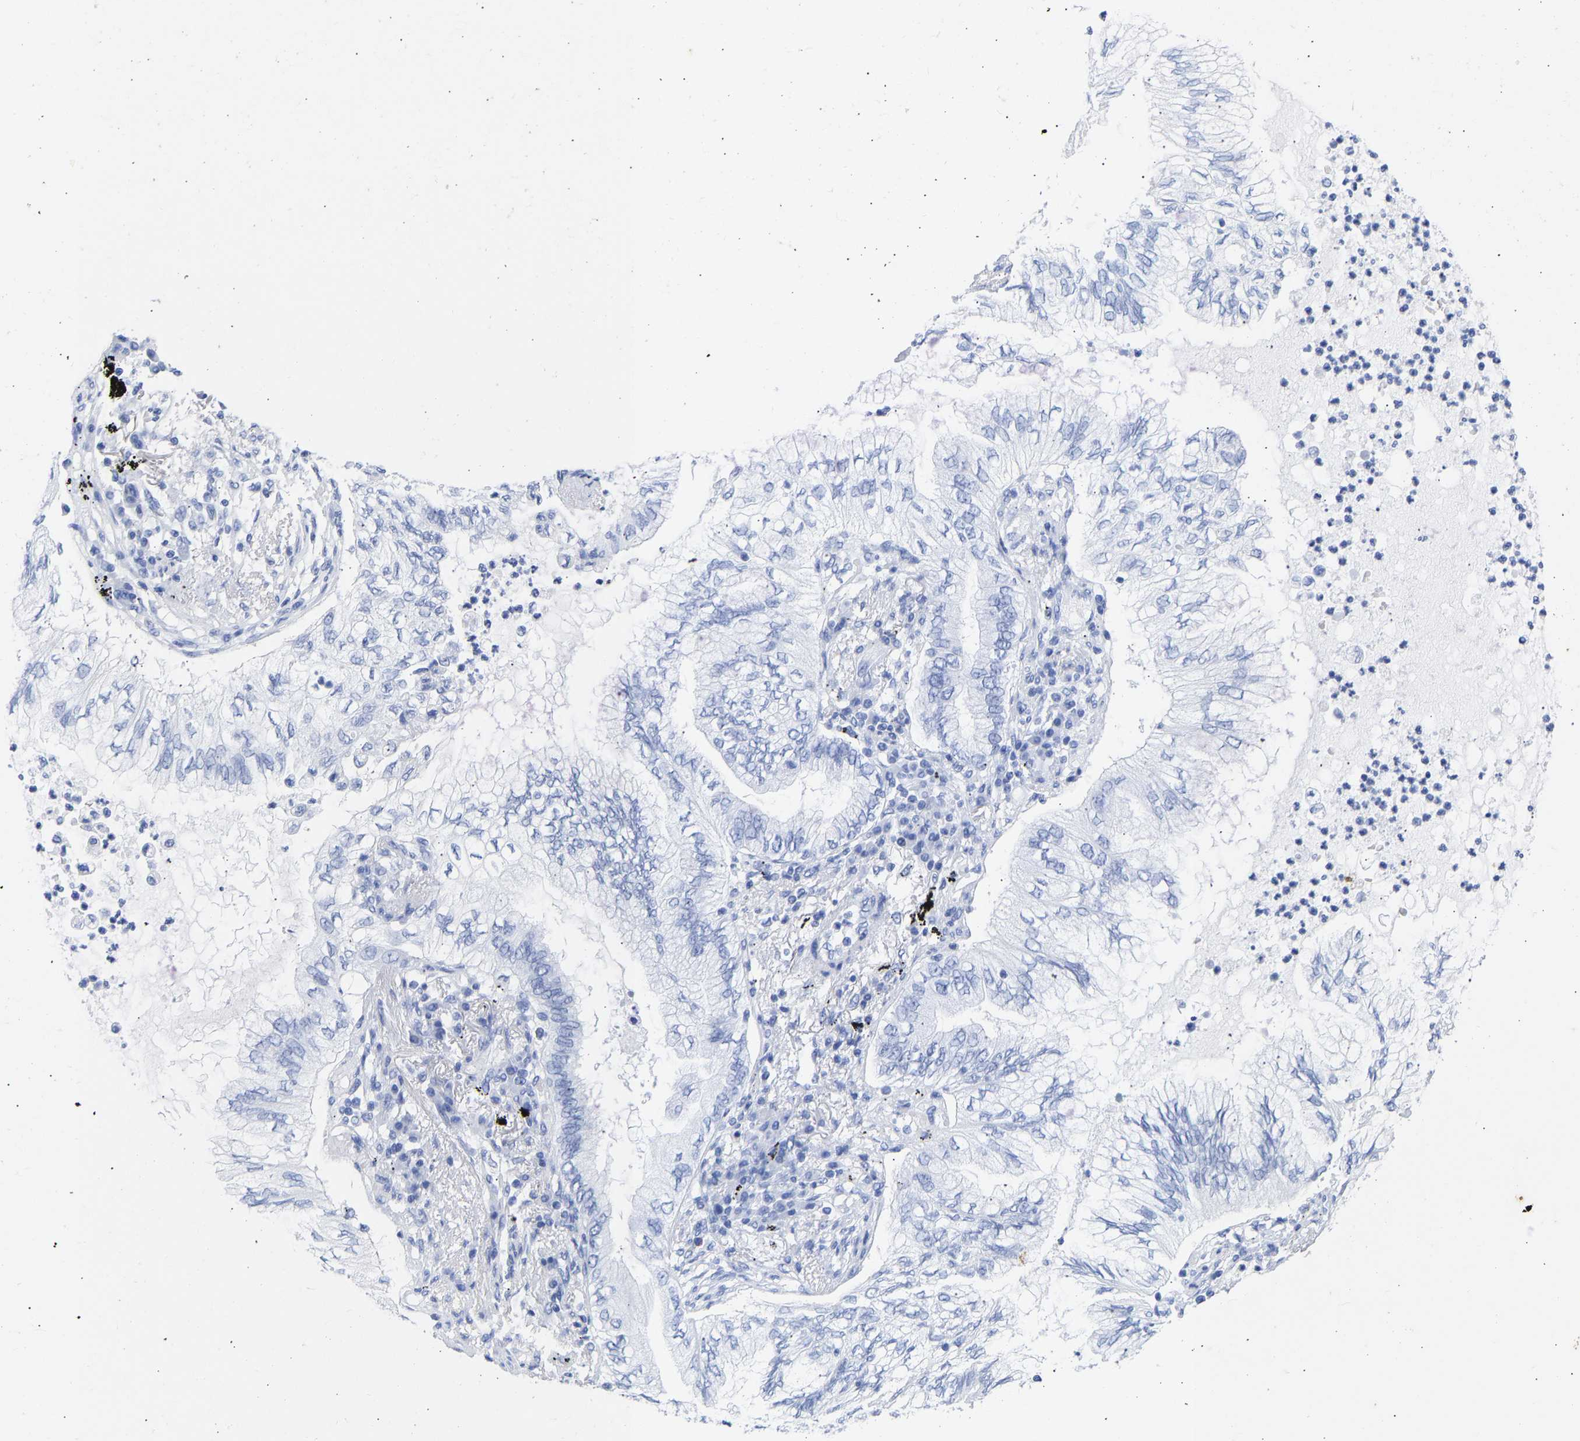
{"staining": {"intensity": "negative", "quantity": "none", "location": "none"}, "tissue": "lung cancer", "cell_type": "Tumor cells", "image_type": "cancer", "snomed": [{"axis": "morphology", "description": "Normal tissue, NOS"}, {"axis": "morphology", "description": "Adenocarcinoma, NOS"}, {"axis": "topography", "description": "Bronchus"}, {"axis": "topography", "description": "Lung"}], "caption": "The image reveals no staining of tumor cells in lung adenocarcinoma. The staining was performed using DAB (3,3'-diaminobenzidine) to visualize the protein expression in brown, while the nuclei were stained in blue with hematoxylin (Magnification: 20x).", "gene": "KRT1", "patient": {"sex": "female", "age": 70}}